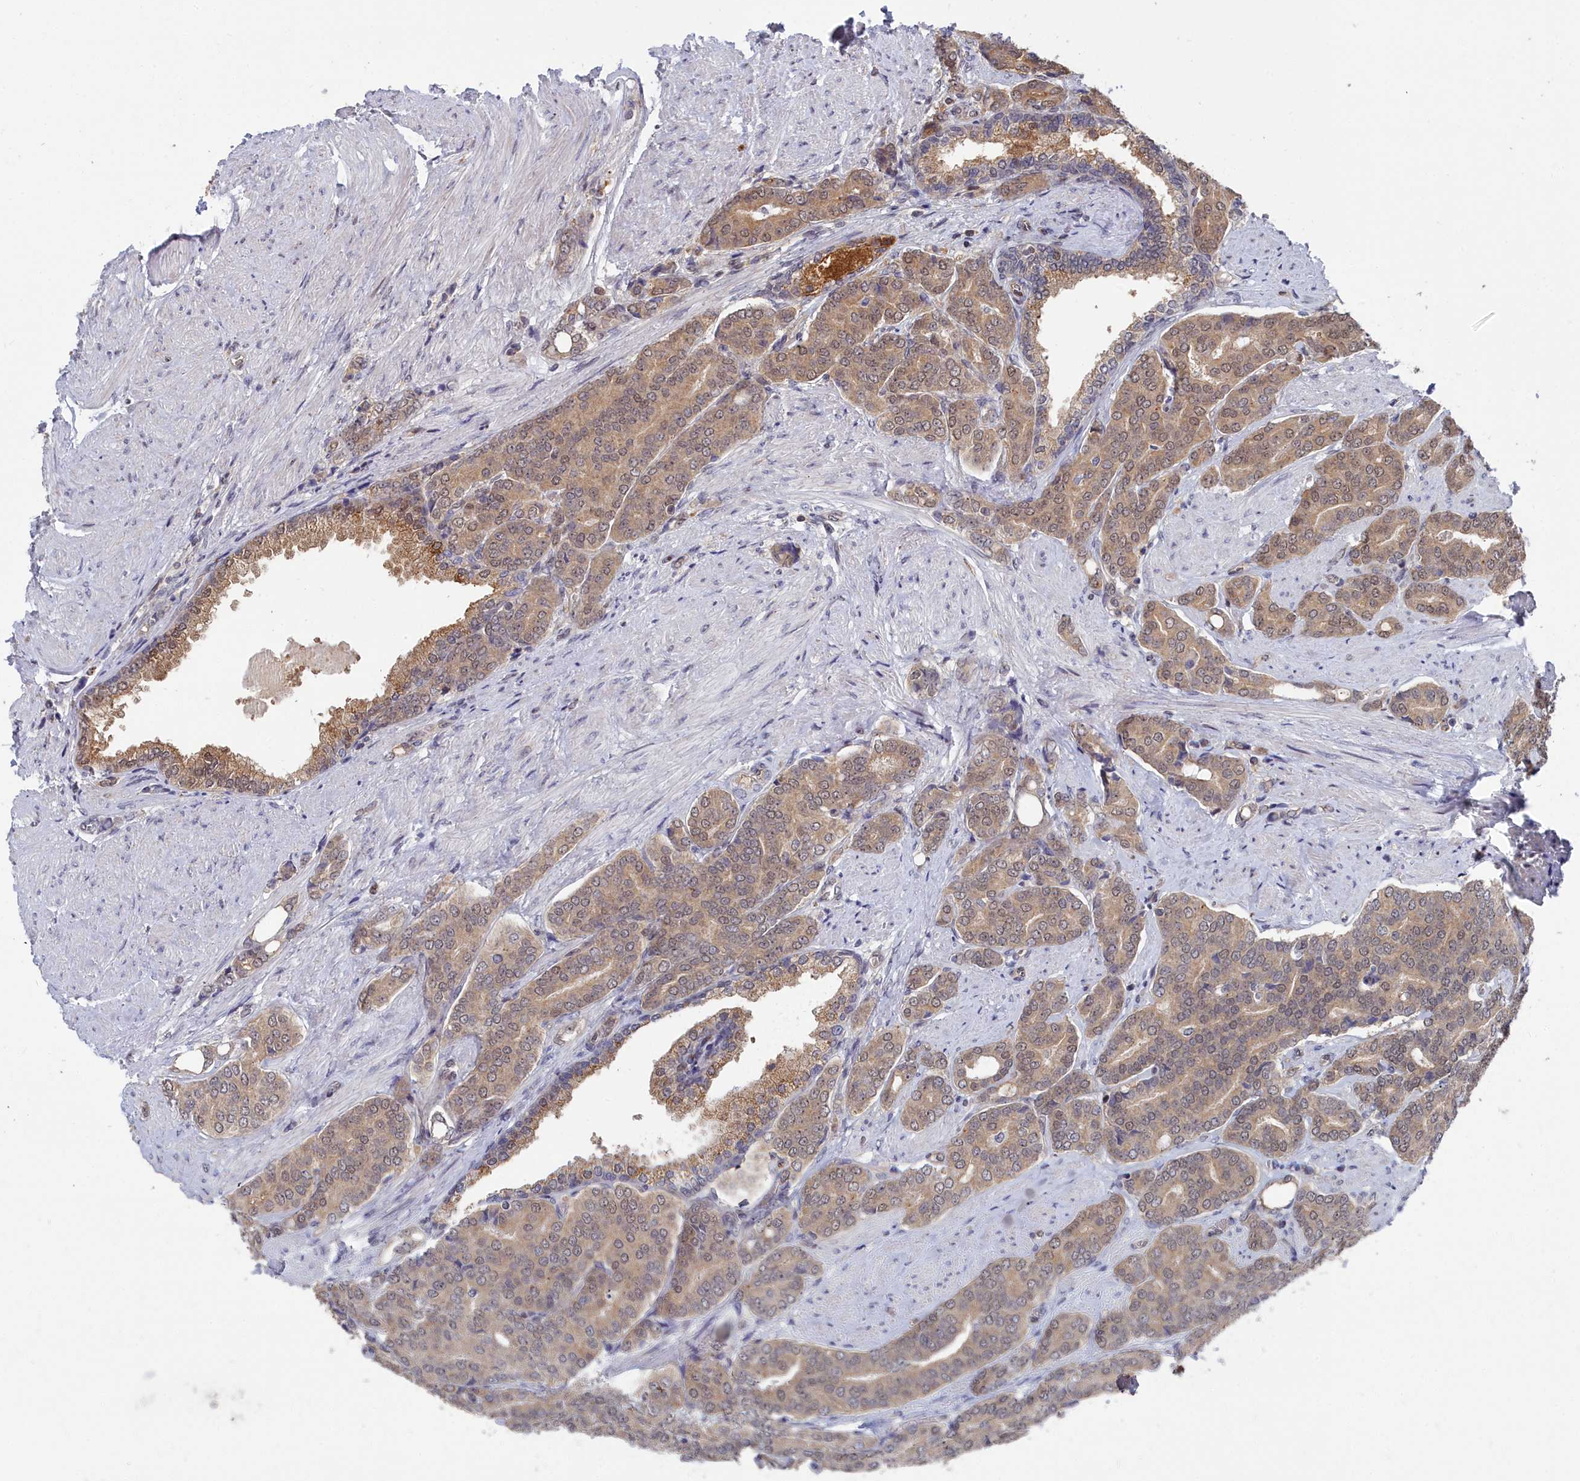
{"staining": {"intensity": "moderate", "quantity": "25%-75%", "location": "cytoplasmic/membranous"}, "tissue": "prostate cancer", "cell_type": "Tumor cells", "image_type": "cancer", "snomed": [{"axis": "morphology", "description": "Adenocarcinoma, High grade"}, {"axis": "topography", "description": "Prostate"}], "caption": "Human prostate cancer stained with a brown dye exhibits moderate cytoplasmic/membranous positive positivity in about 25%-75% of tumor cells.", "gene": "RPS27A", "patient": {"sex": "male", "age": 67}}